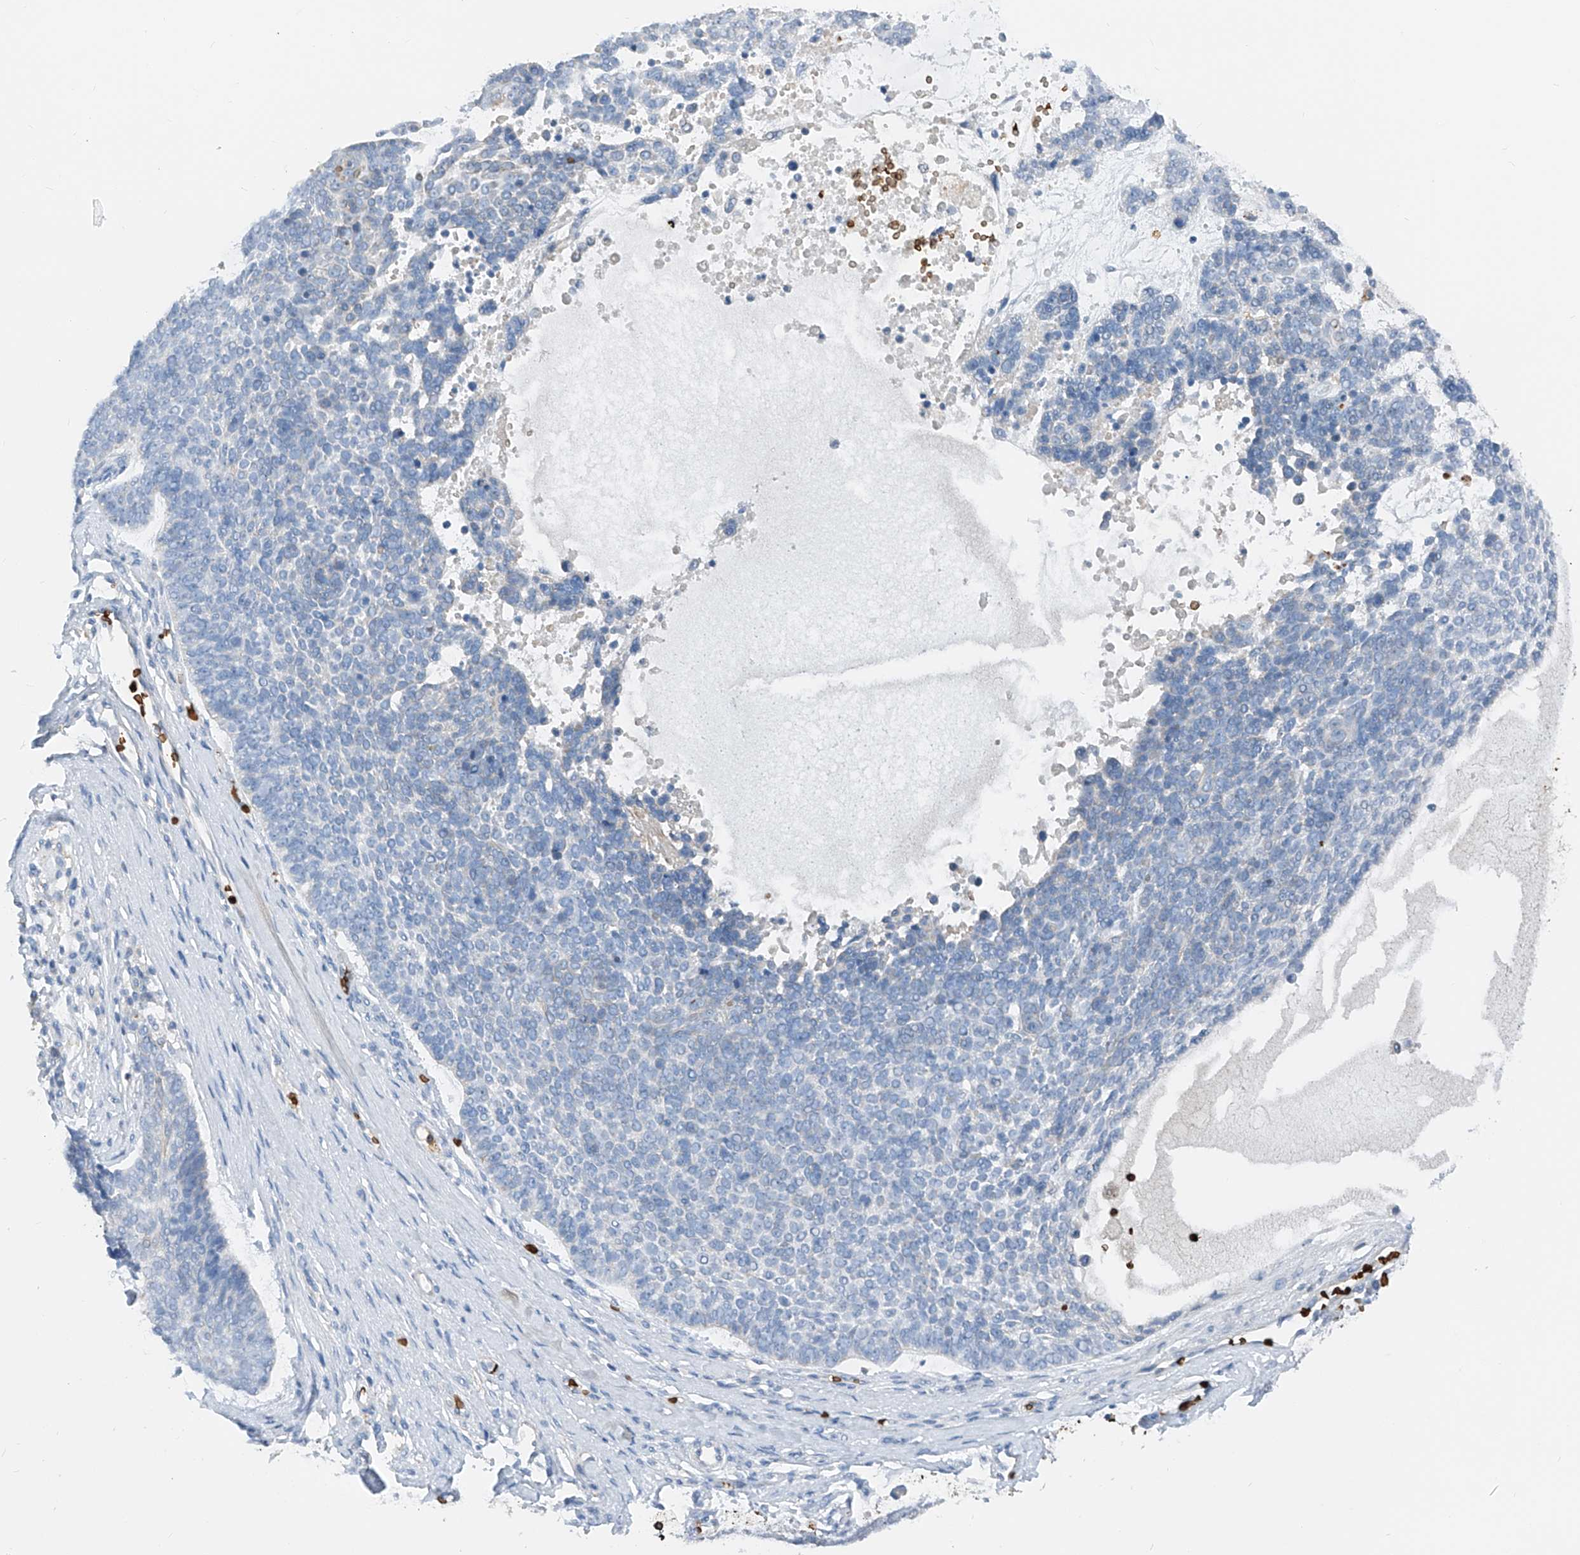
{"staining": {"intensity": "negative", "quantity": "none", "location": "none"}, "tissue": "skin cancer", "cell_type": "Tumor cells", "image_type": "cancer", "snomed": [{"axis": "morphology", "description": "Basal cell carcinoma"}, {"axis": "topography", "description": "Skin"}], "caption": "IHC micrograph of neoplastic tissue: human skin cancer stained with DAB reveals no significant protein positivity in tumor cells.", "gene": "PRSS23", "patient": {"sex": "female", "age": 81}}